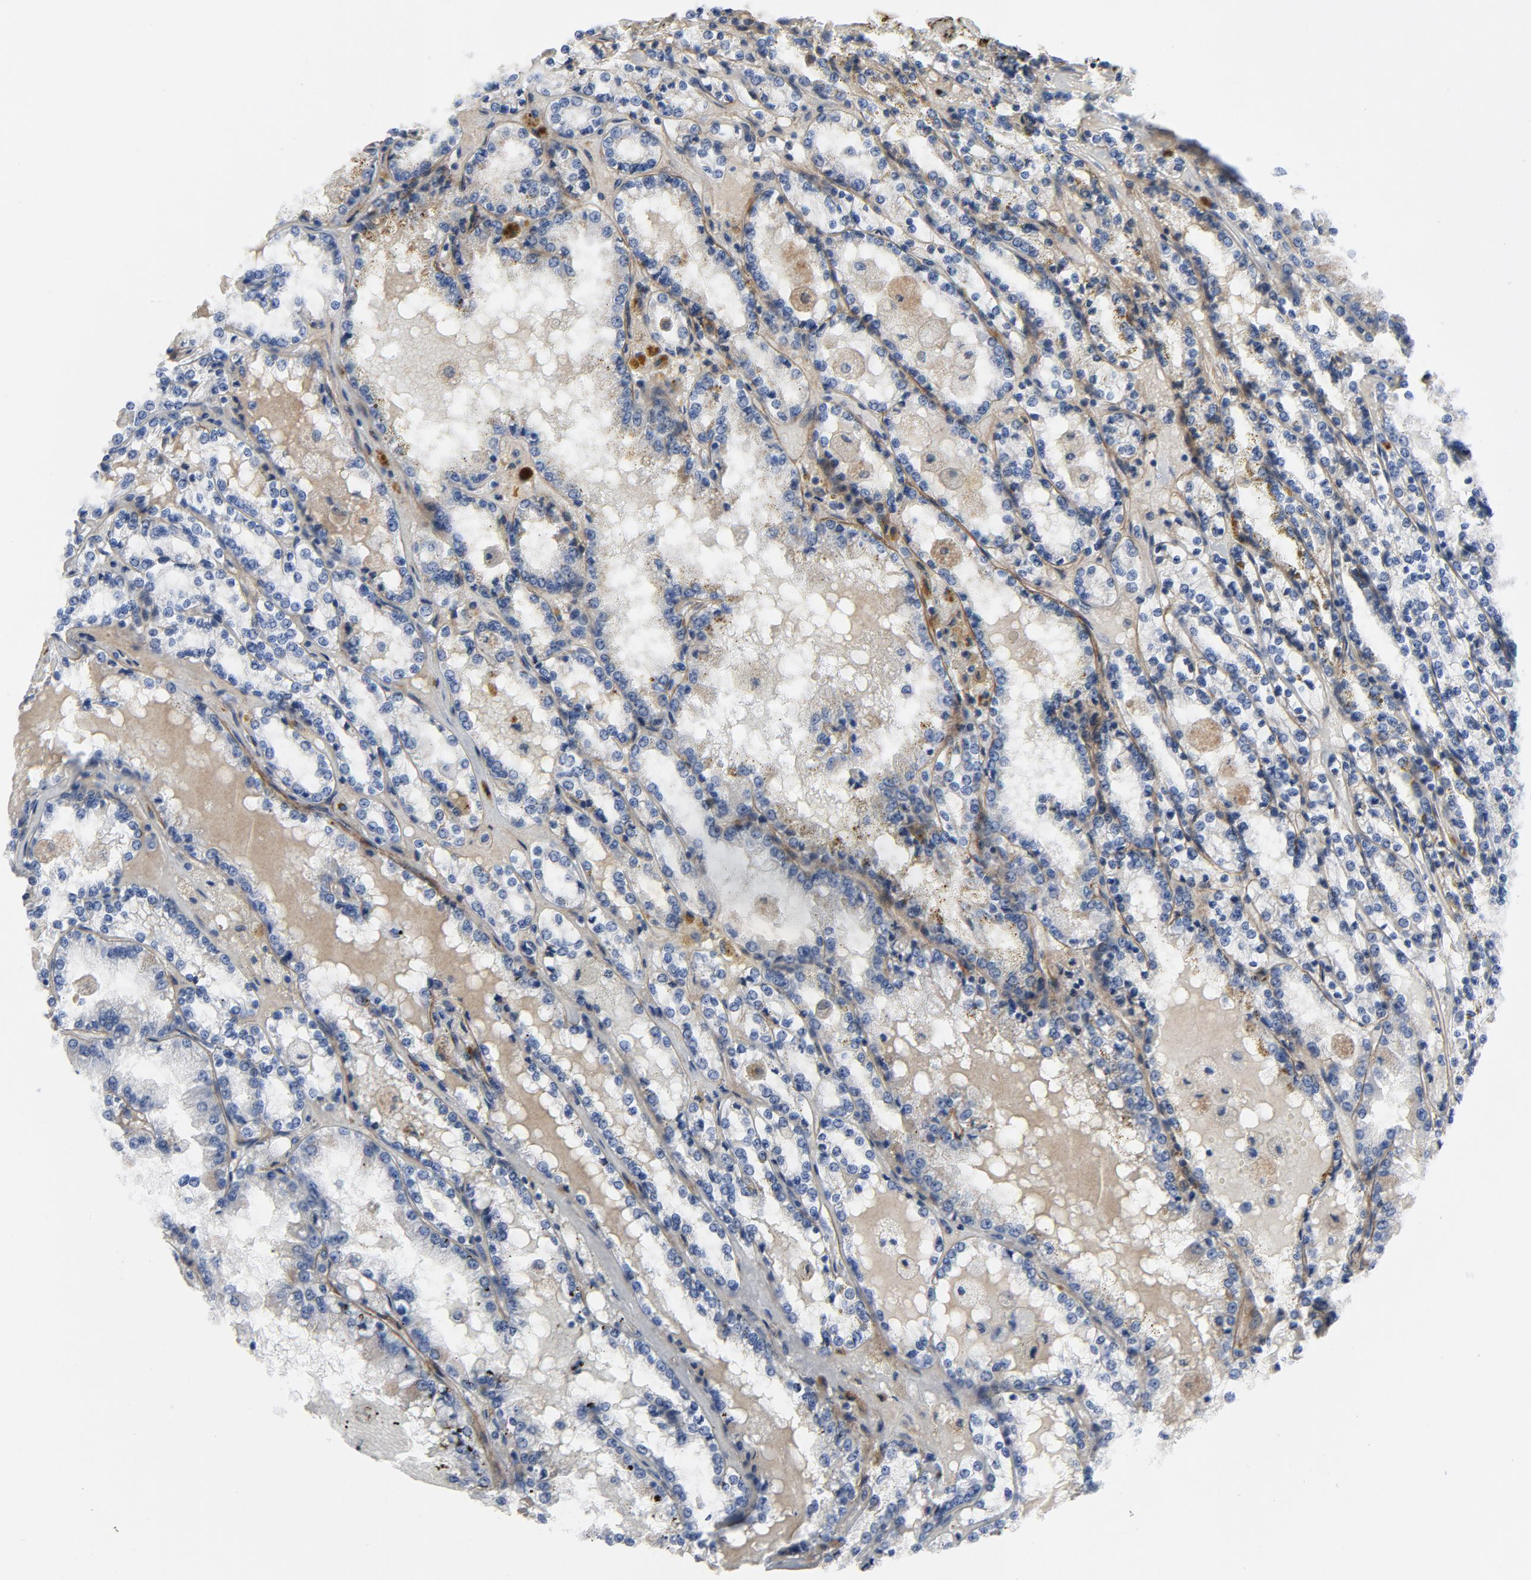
{"staining": {"intensity": "negative", "quantity": "none", "location": "none"}, "tissue": "renal cancer", "cell_type": "Tumor cells", "image_type": "cancer", "snomed": [{"axis": "morphology", "description": "Adenocarcinoma, NOS"}, {"axis": "topography", "description": "Kidney"}], "caption": "Immunohistochemistry of renal adenocarcinoma displays no expression in tumor cells. The staining was performed using DAB (3,3'-diaminobenzidine) to visualize the protein expression in brown, while the nuclei were stained in blue with hematoxylin (Magnification: 20x).", "gene": "LAMC1", "patient": {"sex": "female", "age": 56}}